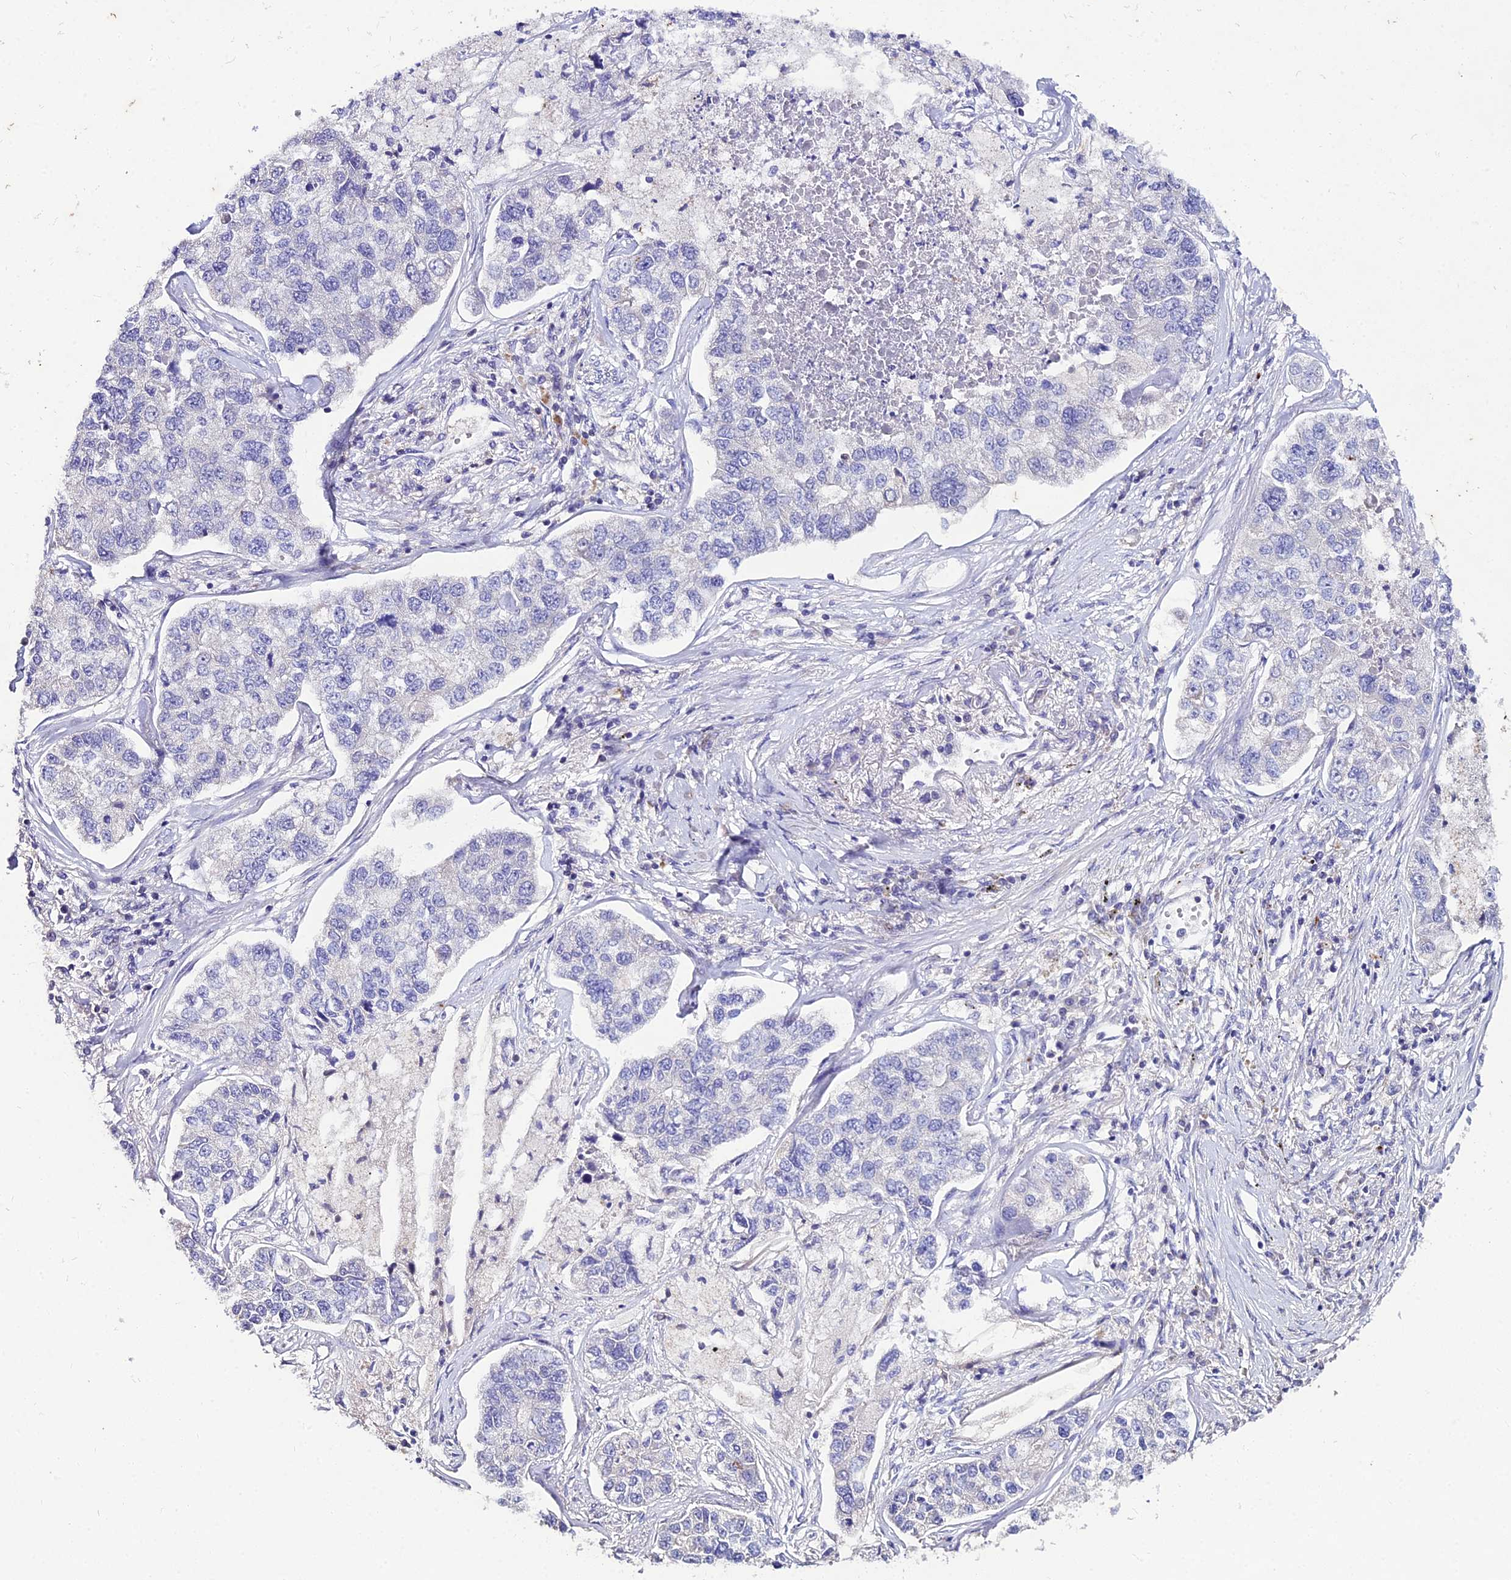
{"staining": {"intensity": "negative", "quantity": "none", "location": "none"}, "tissue": "lung cancer", "cell_type": "Tumor cells", "image_type": "cancer", "snomed": [{"axis": "morphology", "description": "Adenocarcinoma, NOS"}, {"axis": "topography", "description": "Lung"}], "caption": "Human lung cancer (adenocarcinoma) stained for a protein using immunohistochemistry (IHC) displays no staining in tumor cells.", "gene": "LGALS7", "patient": {"sex": "male", "age": 49}}